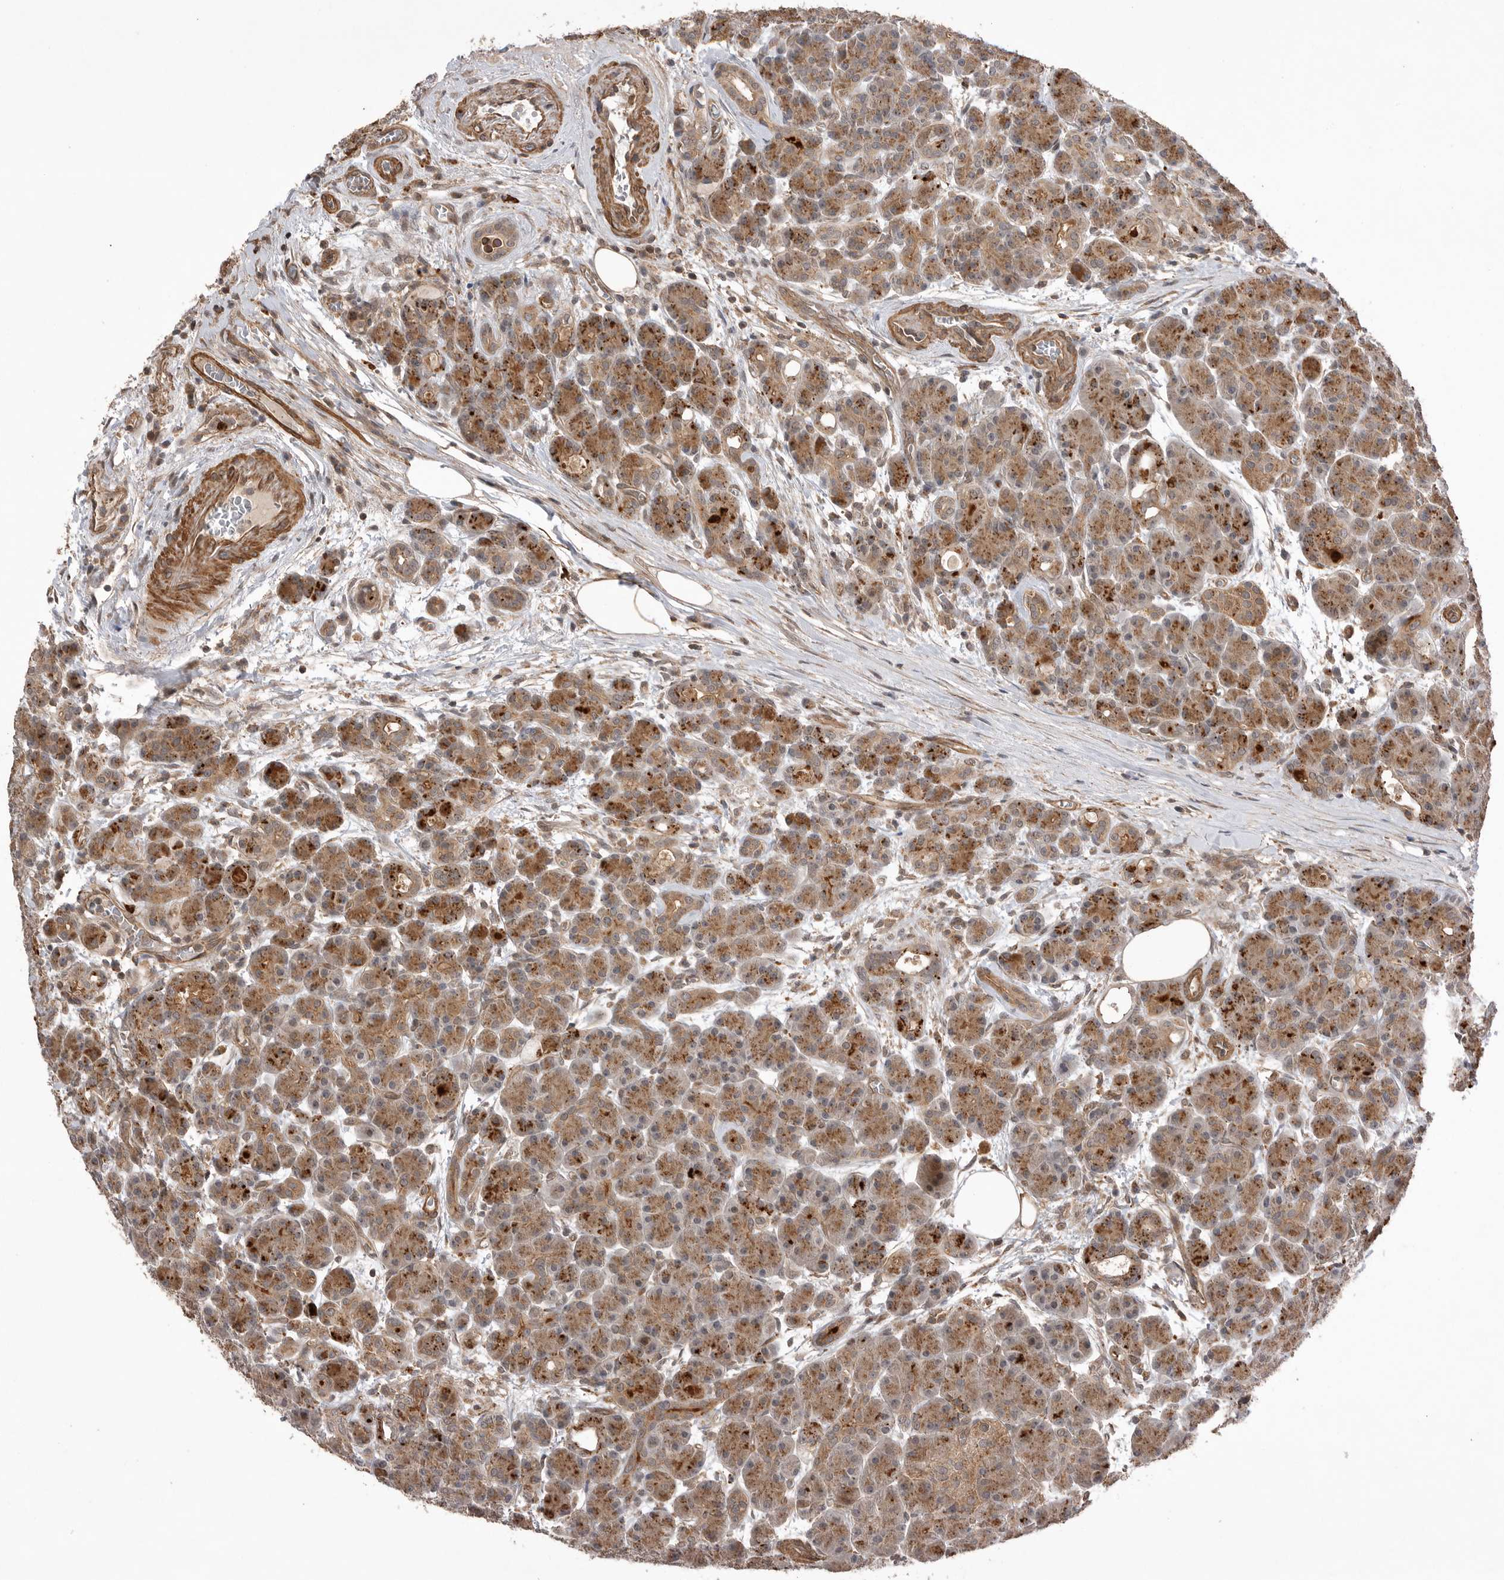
{"staining": {"intensity": "moderate", "quantity": ">75%", "location": "cytoplasmic/membranous"}, "tissue": "pancreas", "cell_type": "Exocrine glandular cells", "image_type": "normal", "snomed": [{"axis": "morphology", "description": "Normal tissue, NOS"}, {"axis": "topography", "description": "Pancreas"}], "caption": "A histopathology image showing moderate cytoplasmic/membranous positivity in about >75% of exocrine glandular cells in normal pancreas, as visualized by brown immunohistochemical staining.", "gene": "PEAK1", "patient": {"sex": "male", "age": 63}}